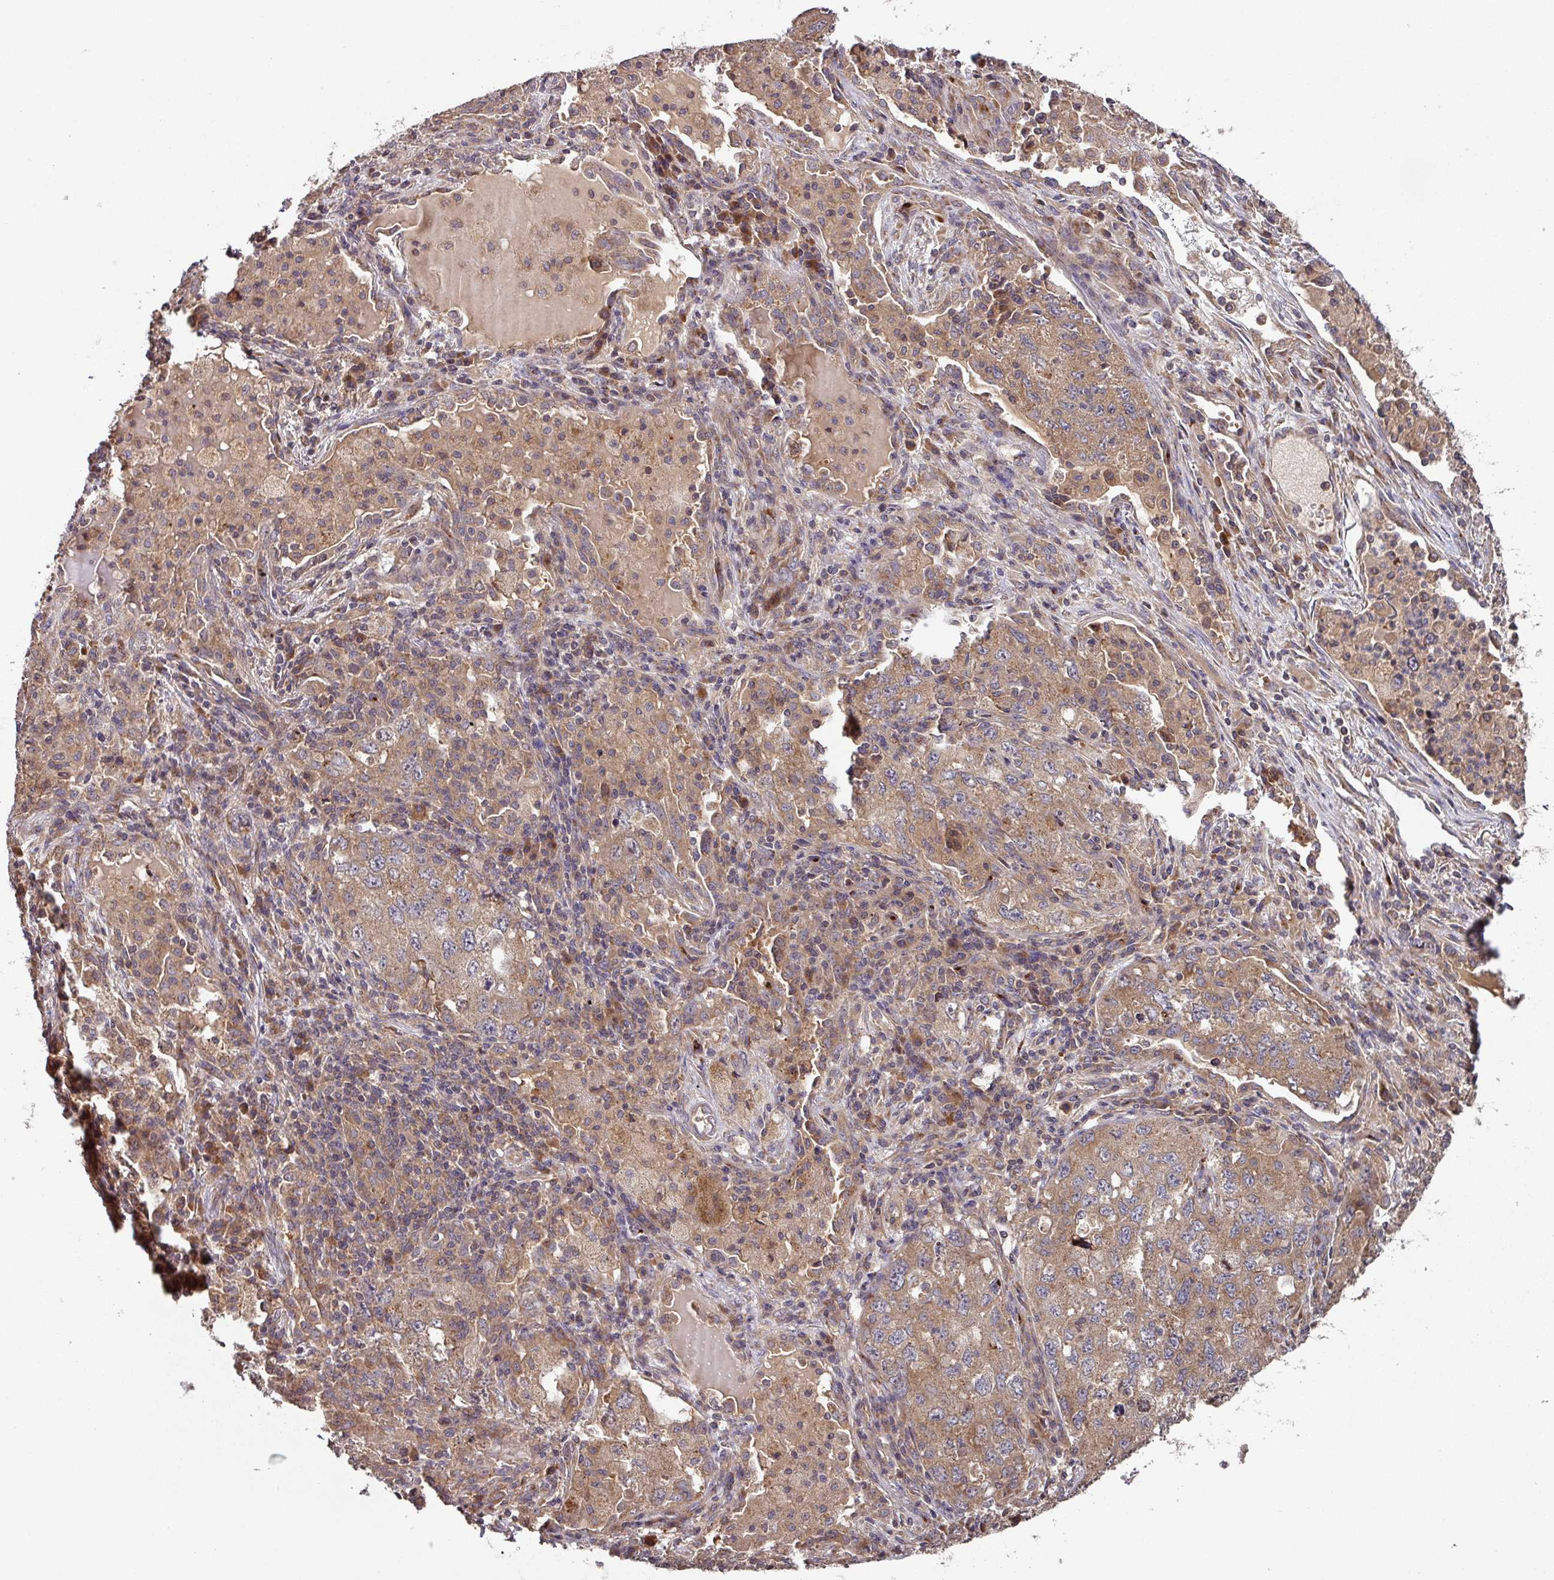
{"staining": {"intensity": "moderate", "quantity": ">75%", "location": "cytoplasmic/membranous"}, "tissue": "lung cancer", "cell_type": "Tumor cells", "image_type": "cancer", "snomed": [{"axis": "morphology", "description": "Adenocarcinoma, NOS"}, {"axis": "topography", "description": "Lung"}], "caption": "Immunohistochemistry (DAB (3,3'-diaminobenzidine)) staining of human lung adenocarcinoma shows moderate cytoplasmic/membranous protein staining in about >75% of tumor cells.", "gene": "MRRF", "patient": {"sex": "female", "age": 57}}